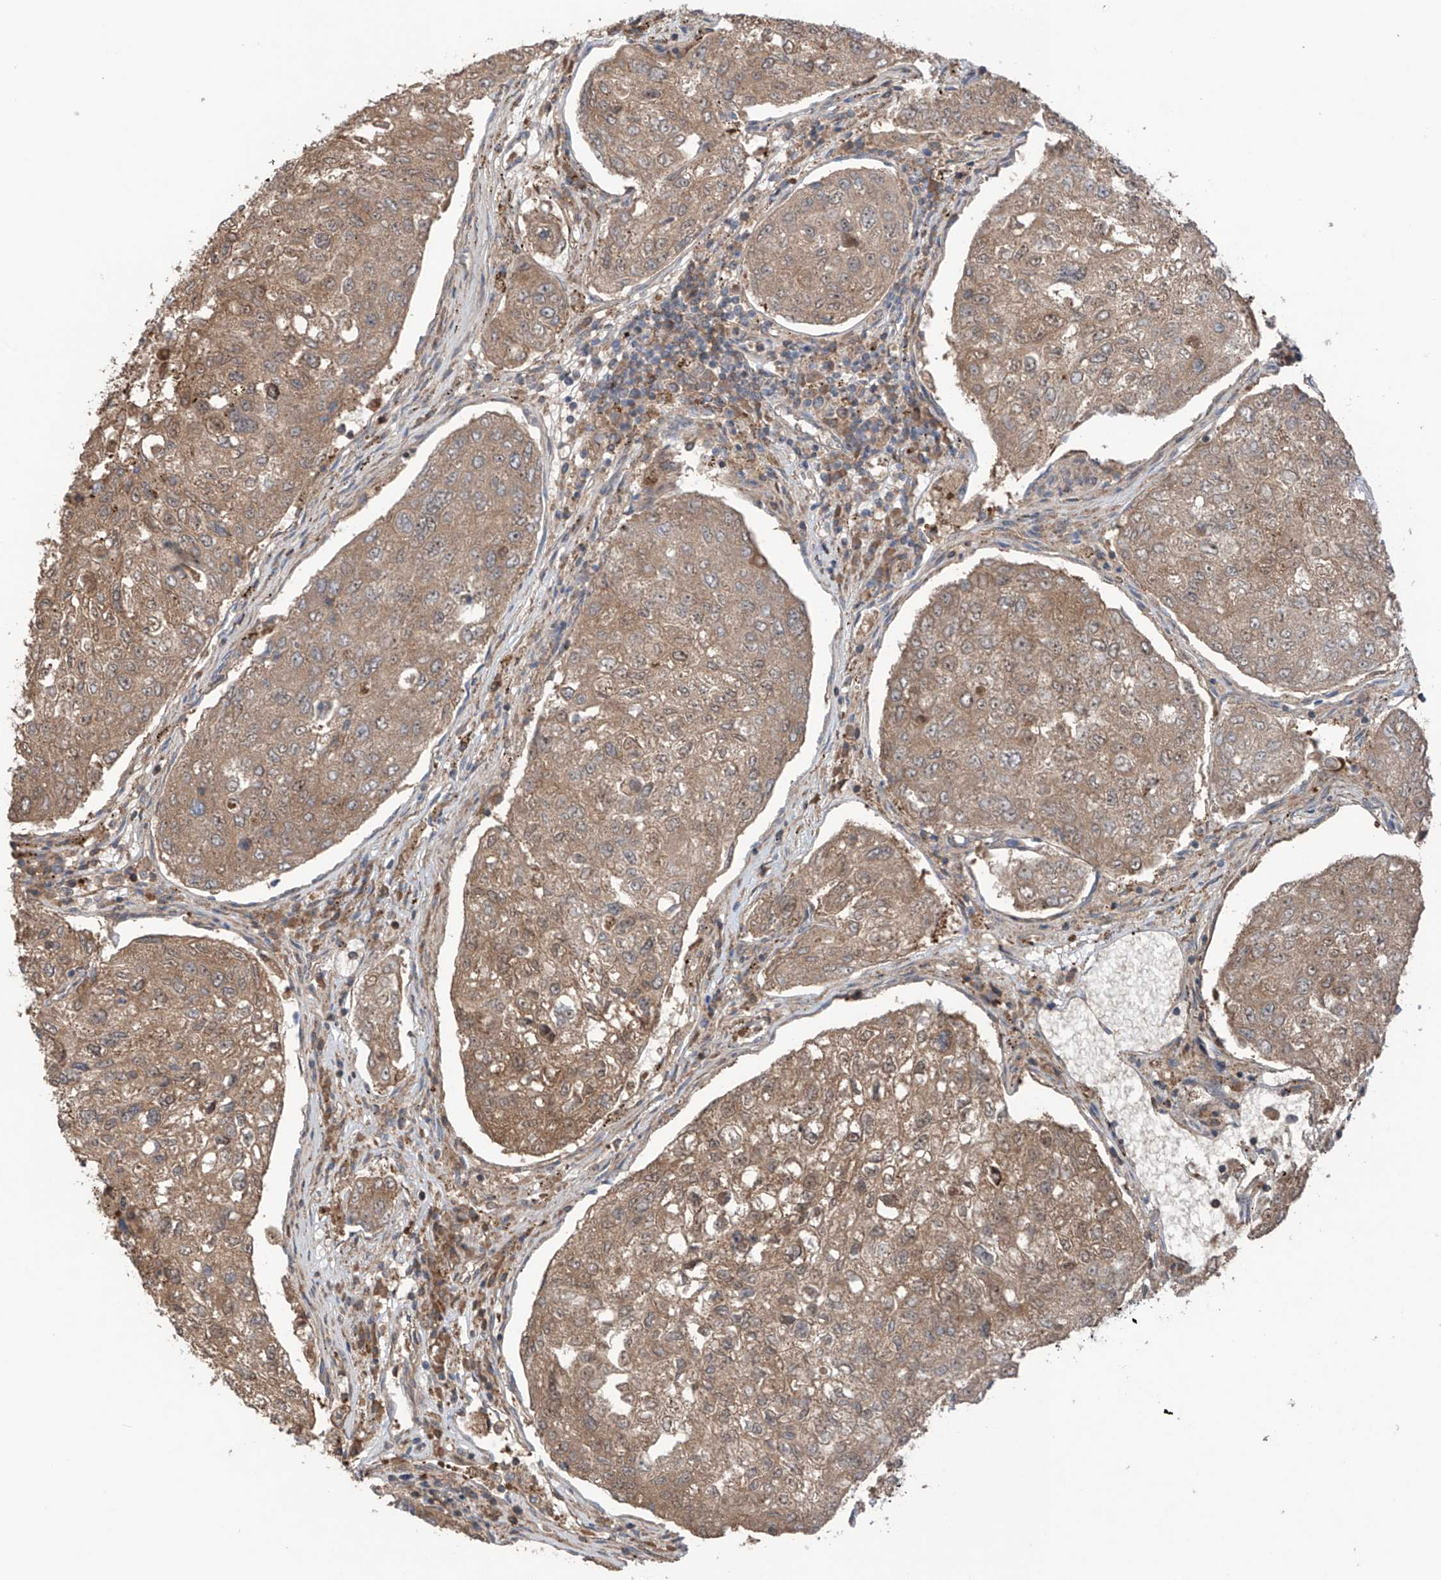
{"staining": {"intensity": "moderate", "quantity": ">75%", "location": "cytoplasmic/membranous"}, "tissue": "urothelial cancer", "cell_type": "Tumor cells", "image_type": "cancer", "snomed": [{"axis": "morphology", "description": "Urothelial carcinoma, High grade"}, {"axis": "topography", "description": "Lymph node"}, {"axis": "topography", "description": "Urinary bladder"}], "caption": "Protein expression analysis of human urothelial carcinoma (high-grade) reveals moderate cytoplasmic/membranous expression in about >75% of tumor cells.", "gene": "SAMD3", "patient": {"sex": "male", "age": 51}}